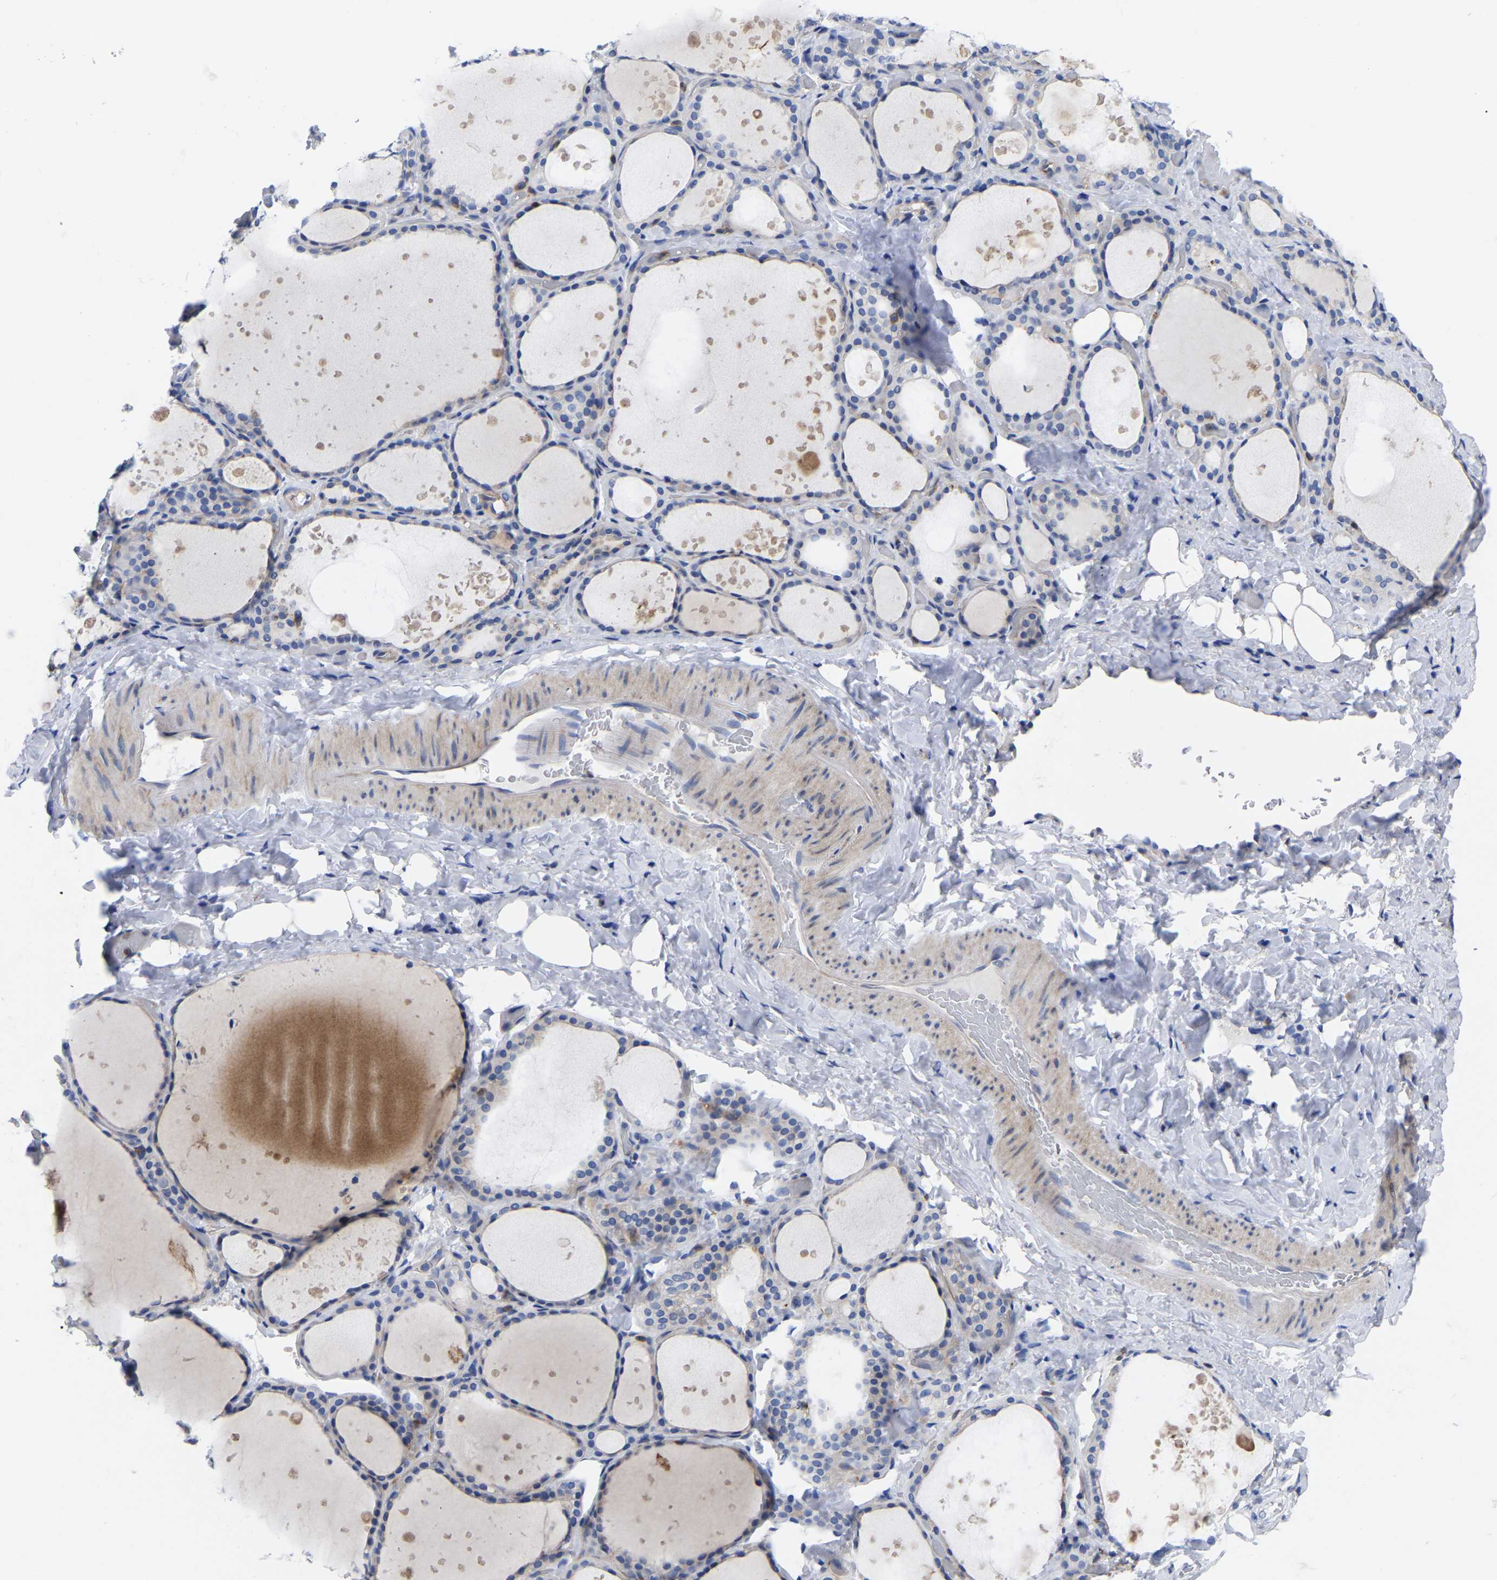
{"staining": {"intensity": "weak", "quantity": "<25%", "location": "cytoplasmic/membranous"}, "tissue": "thyroid gland", "cell_type": "Glandular cells", "image_type": "normal", "snomed": [{"axis": "morphology", "description": "Normal tissue, NOS"}, {"axis": "topography", "description": "Thyroid gland"}], "caption": "High power microscopy micrograph of an IHC histopathology image of unremarkable thyroid gland, revealing no significant positivity in glandular cells.", "gene": "PTPN7", "patient": {"sex": "female", "age": 44}}